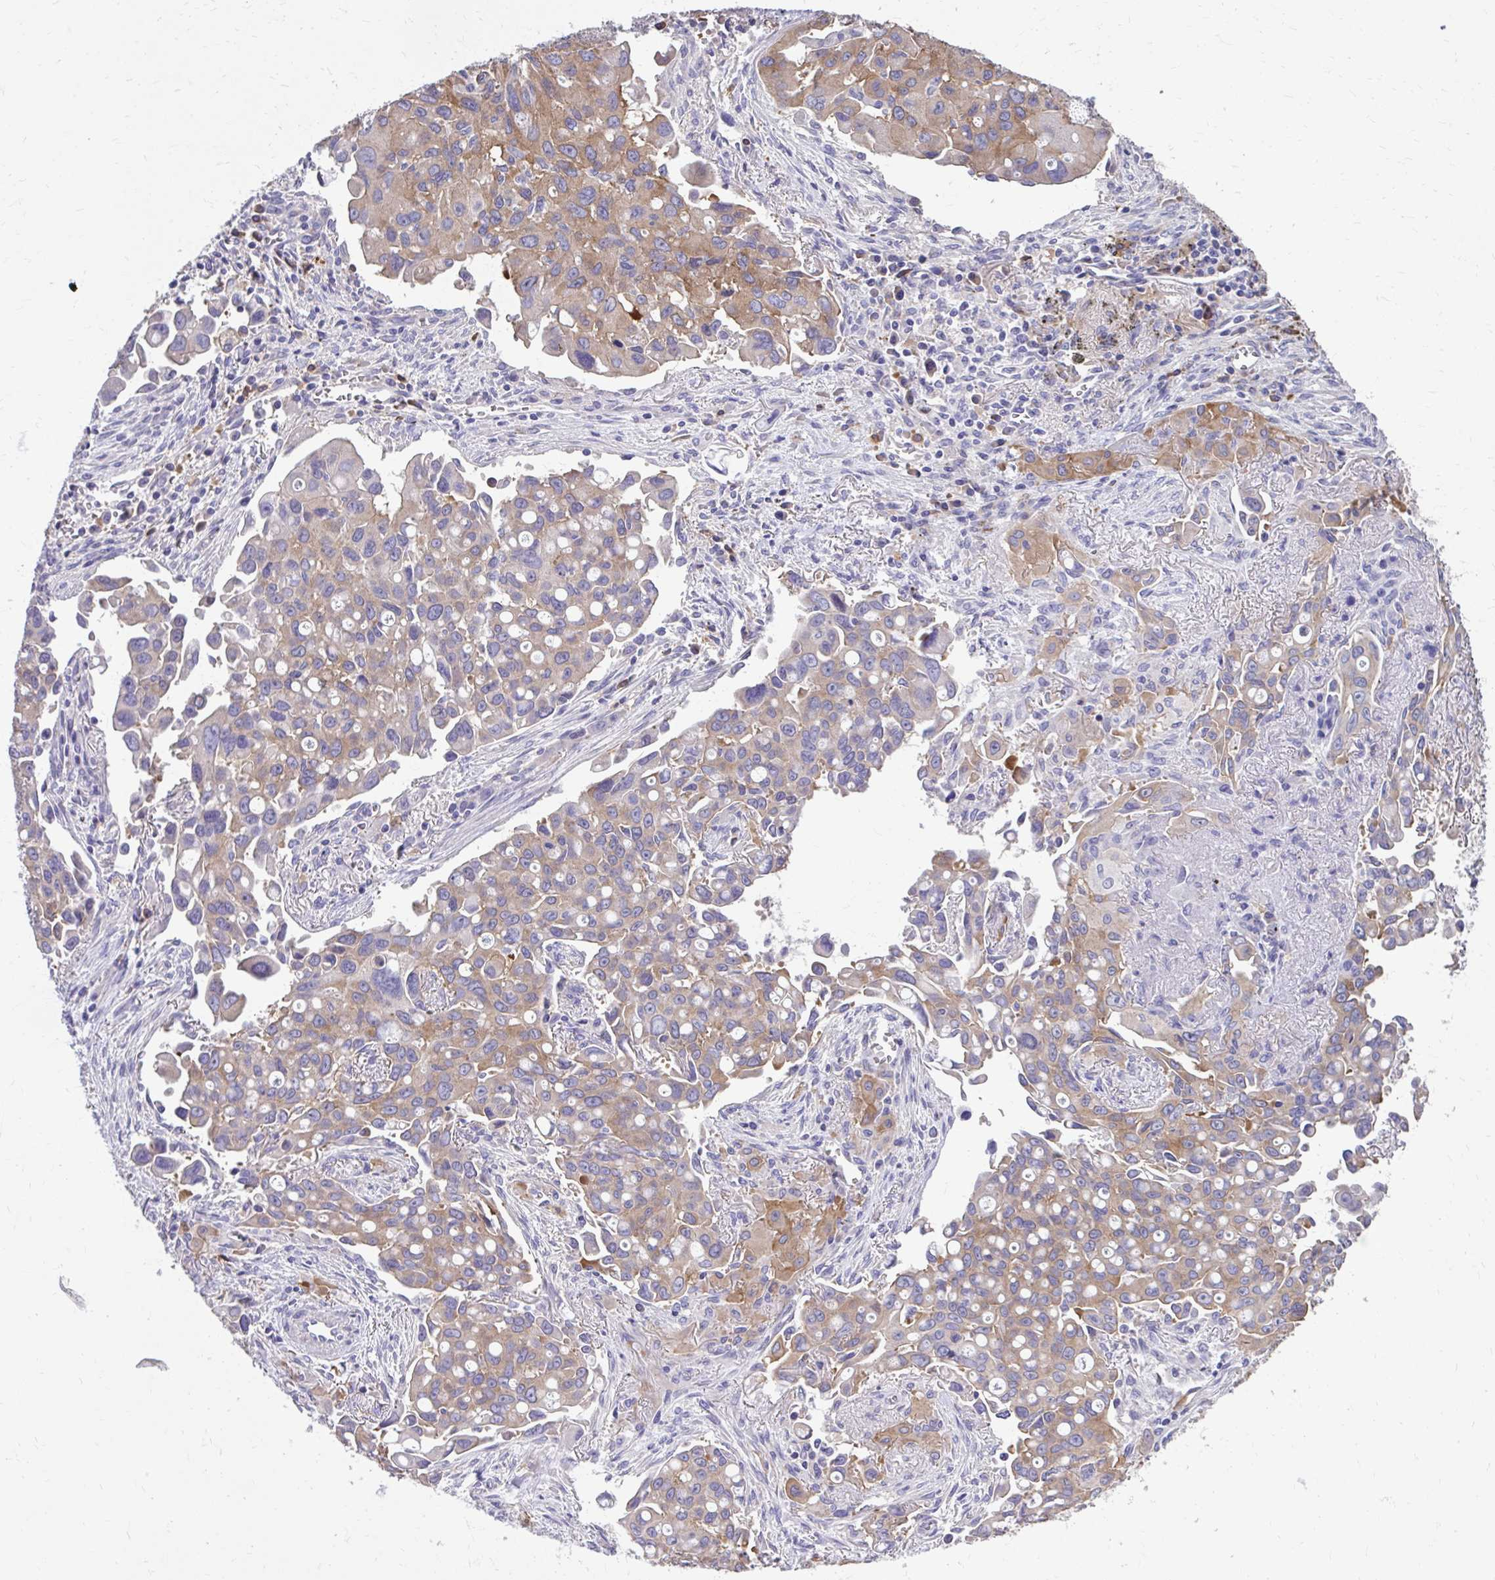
{"staining": {"intensity": "moderate", "quantity": "25%-75%", "location": "cytoplasmic/membranous"}, "tissue": "lung cancer", "cell_type": "Tumor cells", "image_type": "cancer", "snomed": [{"axis": "morphology", "description": "Adenocarcinoma, NOS"}, {"axis": "topography", "description": "Lung"}], "caption": "About 25%-75% of tumor cells in human lung cancer display moderate cytoplasmic/membranous protein staining as visualized by brown immunohistochemical staining.", "gene": "EPB41L1", "patient": {"sex": "male", "age": 68}}